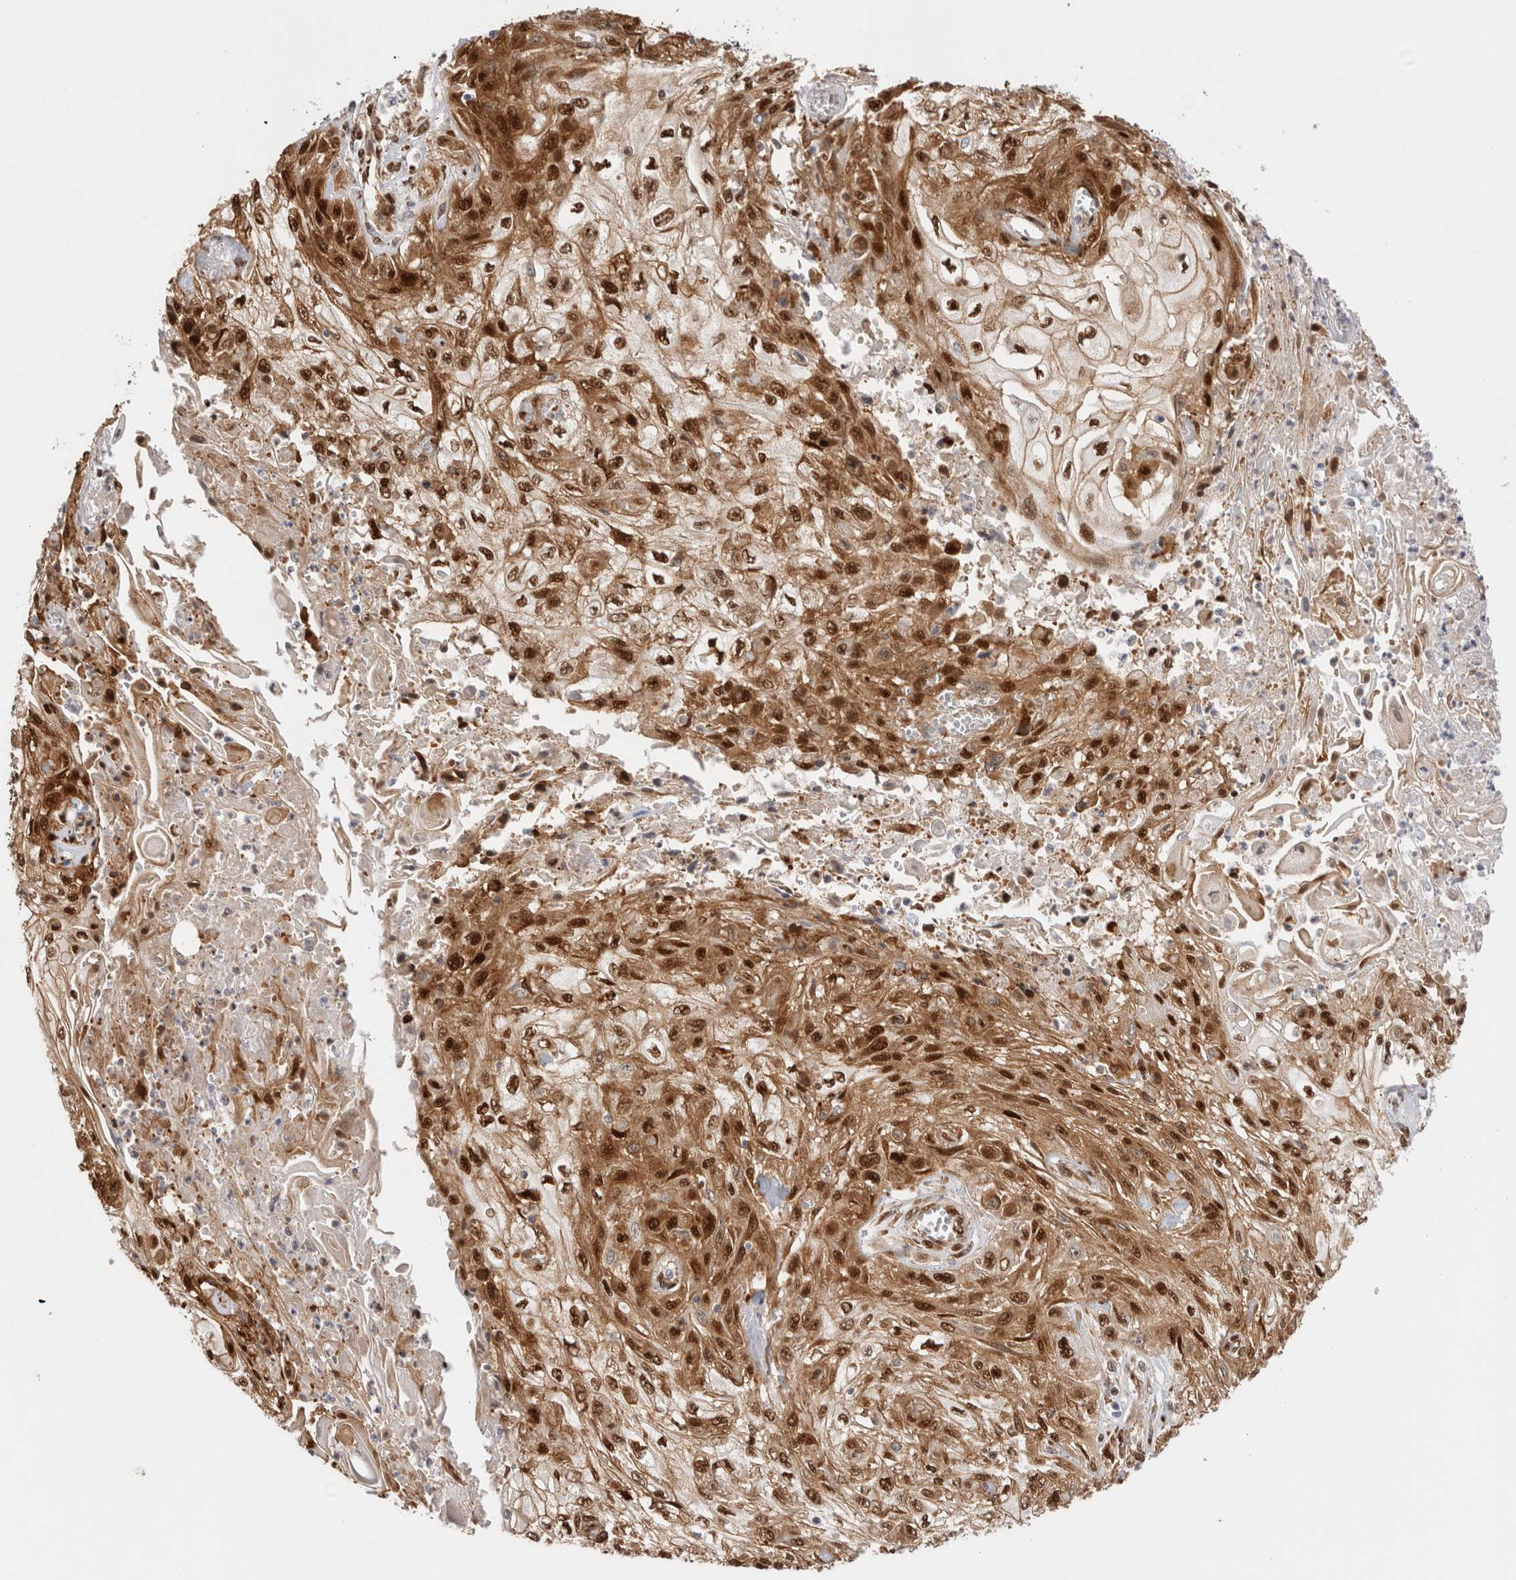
{"staining": {"intensity": "strong", "quantity": ">75%", "location": "cytoplasmic/membranous,nuclear"}, "tissue": "skin cancer", "cell_type": "Tumor cells", "image_type": "cancer", "snomed": [{"axis": "morphology", "description": "Squamous cell carcinoma, NOS"}, {"axis": "morphology", "description": "Squamous cell carcinoma, metastatic, NOS"}, {"axis": "topography", "description": "Skin"}, {"axis": "topography", "description": "Lymph node"}], "caption": "This photomicrograph shows IHC staining of human skin metastatic squamous cell carcinoma, with high strong cytoplasmic/membranous and nuclear positivity in approximately >75% of tumor cells.", "gene": "TCF4", "patient": {"sex": "male", "age": 75}}